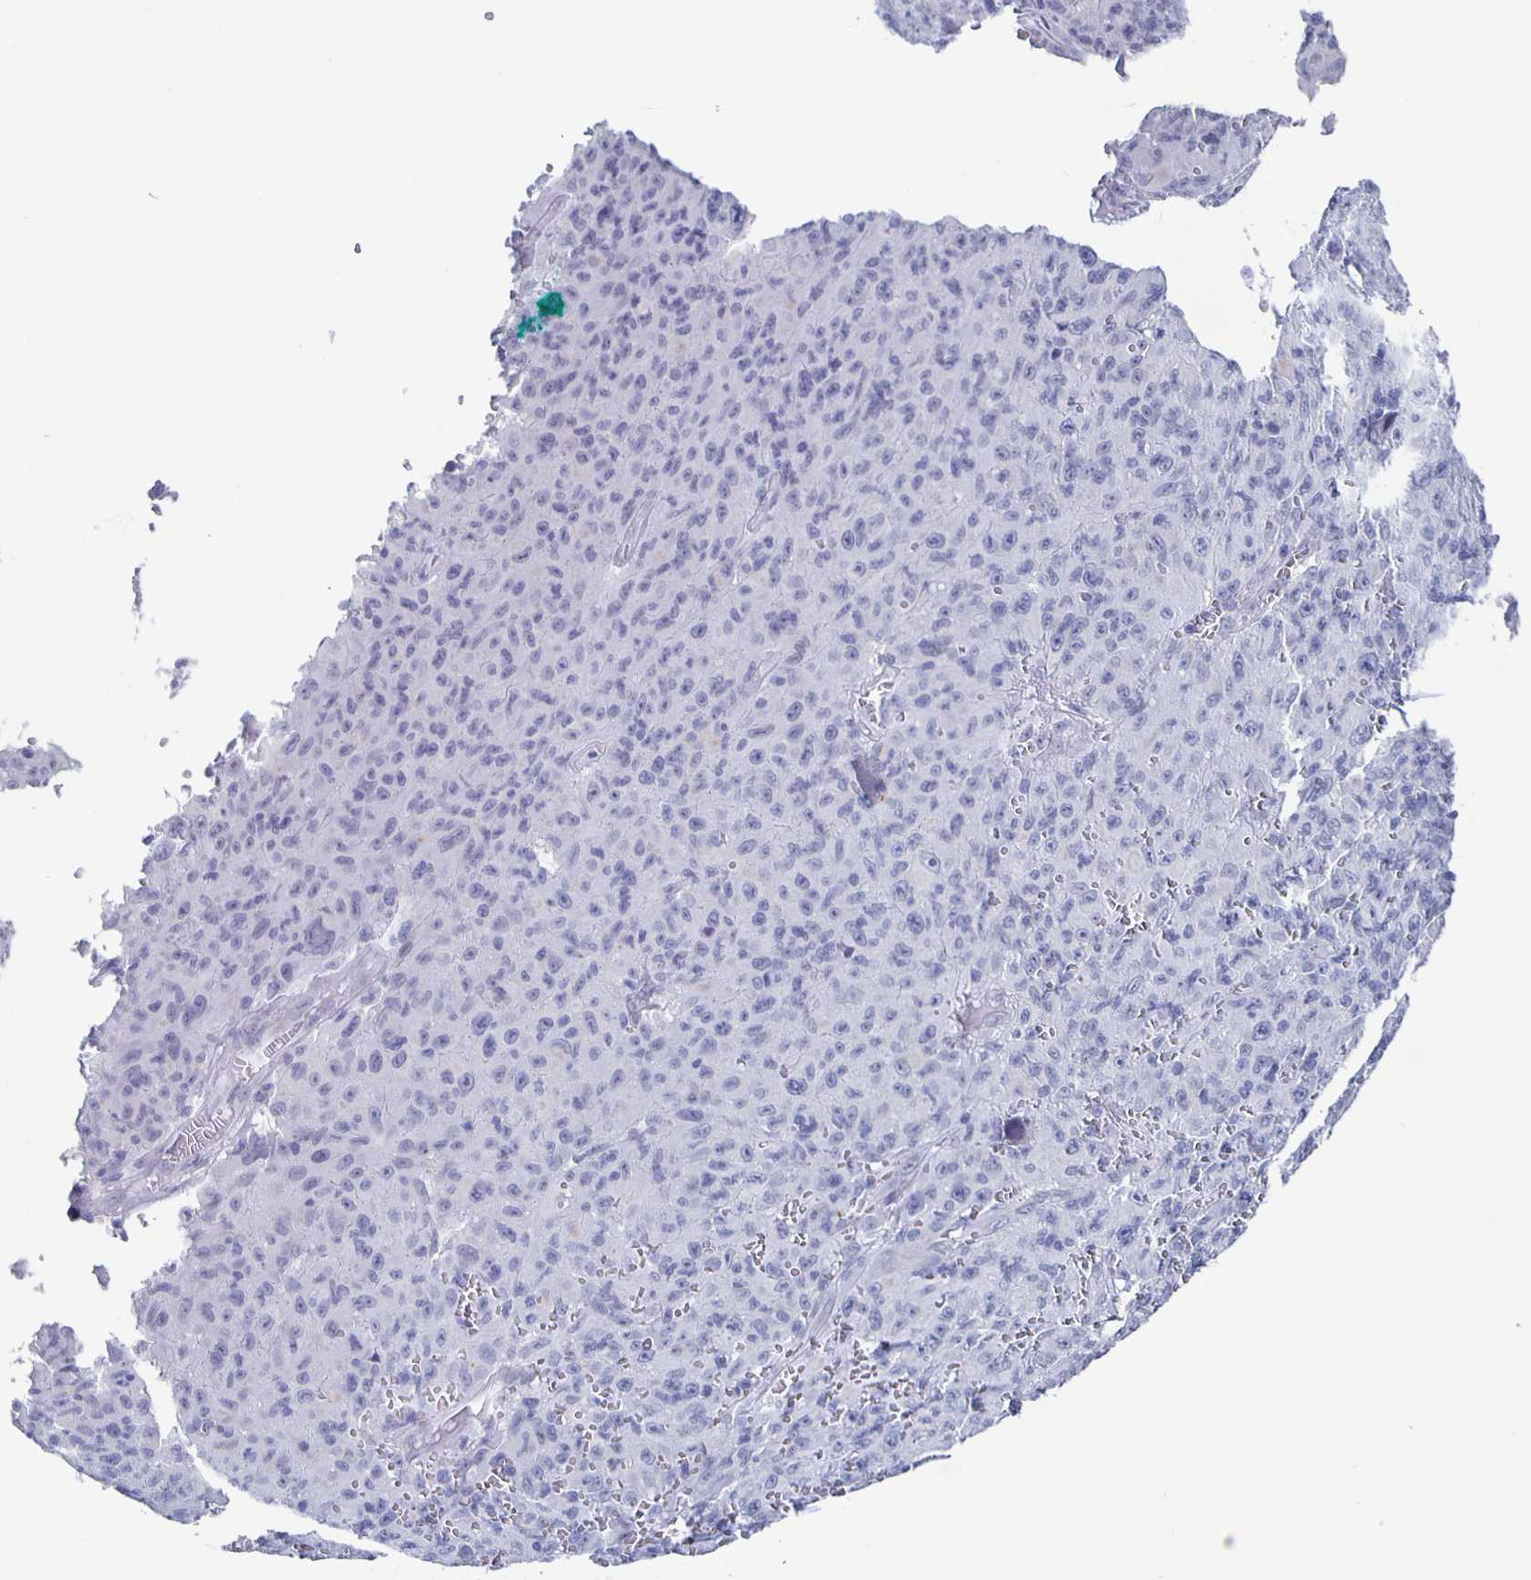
{"staining": {"intensity": "negative", "quantity": "none", "location": "none"}, "tissue": "melanoma", "cell_type": "Tumor cells", "image_type": "cancer", "snomed": [{"axis": "morphology", "description": "Malignant melanoma, NOS"}, {"axis": "topography", "description": "Skin"}], "caption": "Tumor cells are negative for brown protein staining in malignant melanoma.", "gene": "CCDC17", "patient": {"sex": "male", "age": 46}}